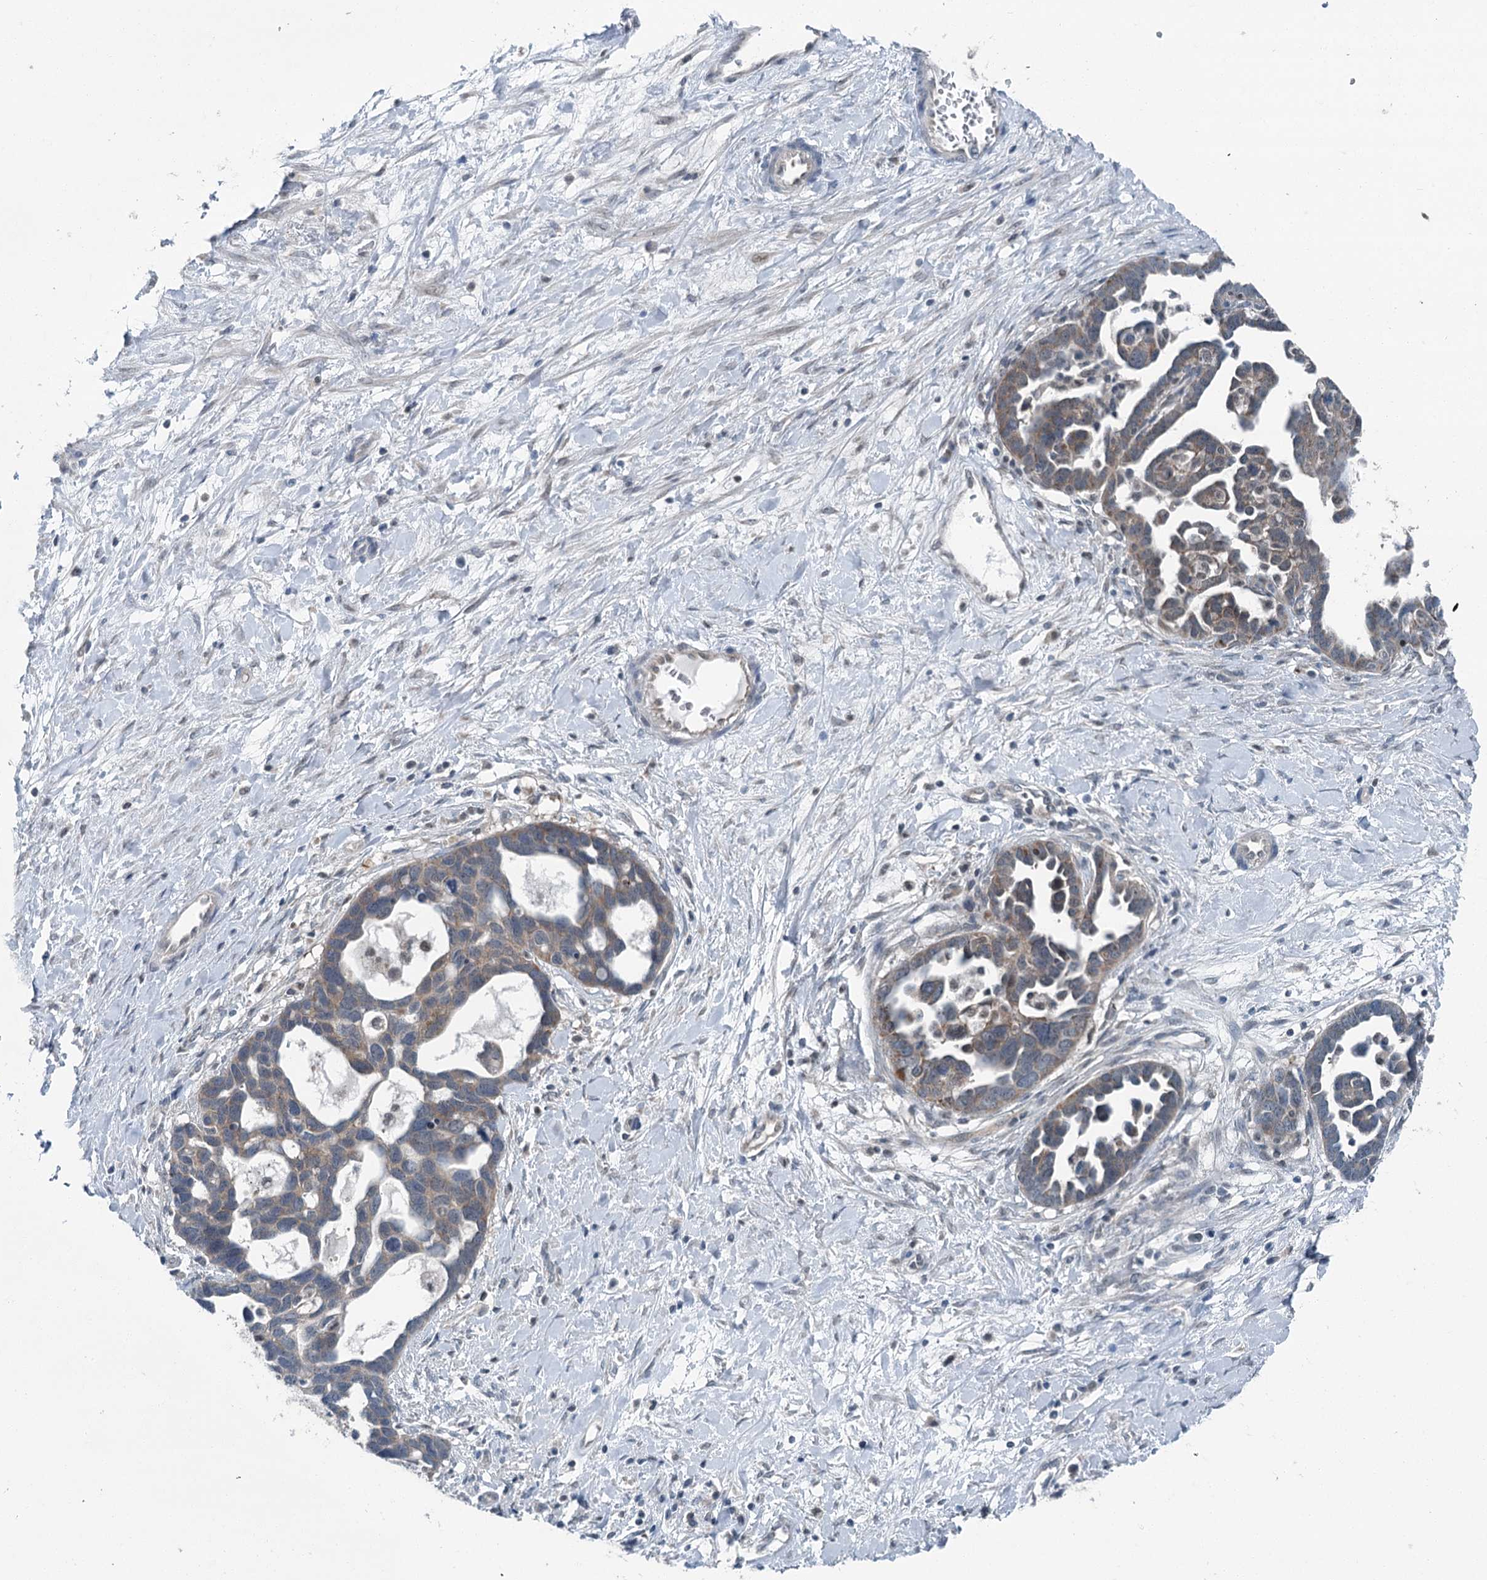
{"staining": {"intensity": "weak", "quantity": ">75%", "location": "cytoplasmic/membranous"}, "tissue": "ovarian cancer", "cell_type": "Tumor cells", "image_type": "cancer", "snomed": [{"axis": "morphology", "description": "Cystadenocarcinoma, serous, NOS"}, {"axis": "topography", "description": "Ovary"}], "caption": "Weak cytoplasmic/membranous protein positivity is seen in approximately >75% of tumor cells in ovarian cancer.", "gene": "WAPL", "patient": {"sex": "female", "age": 54}}